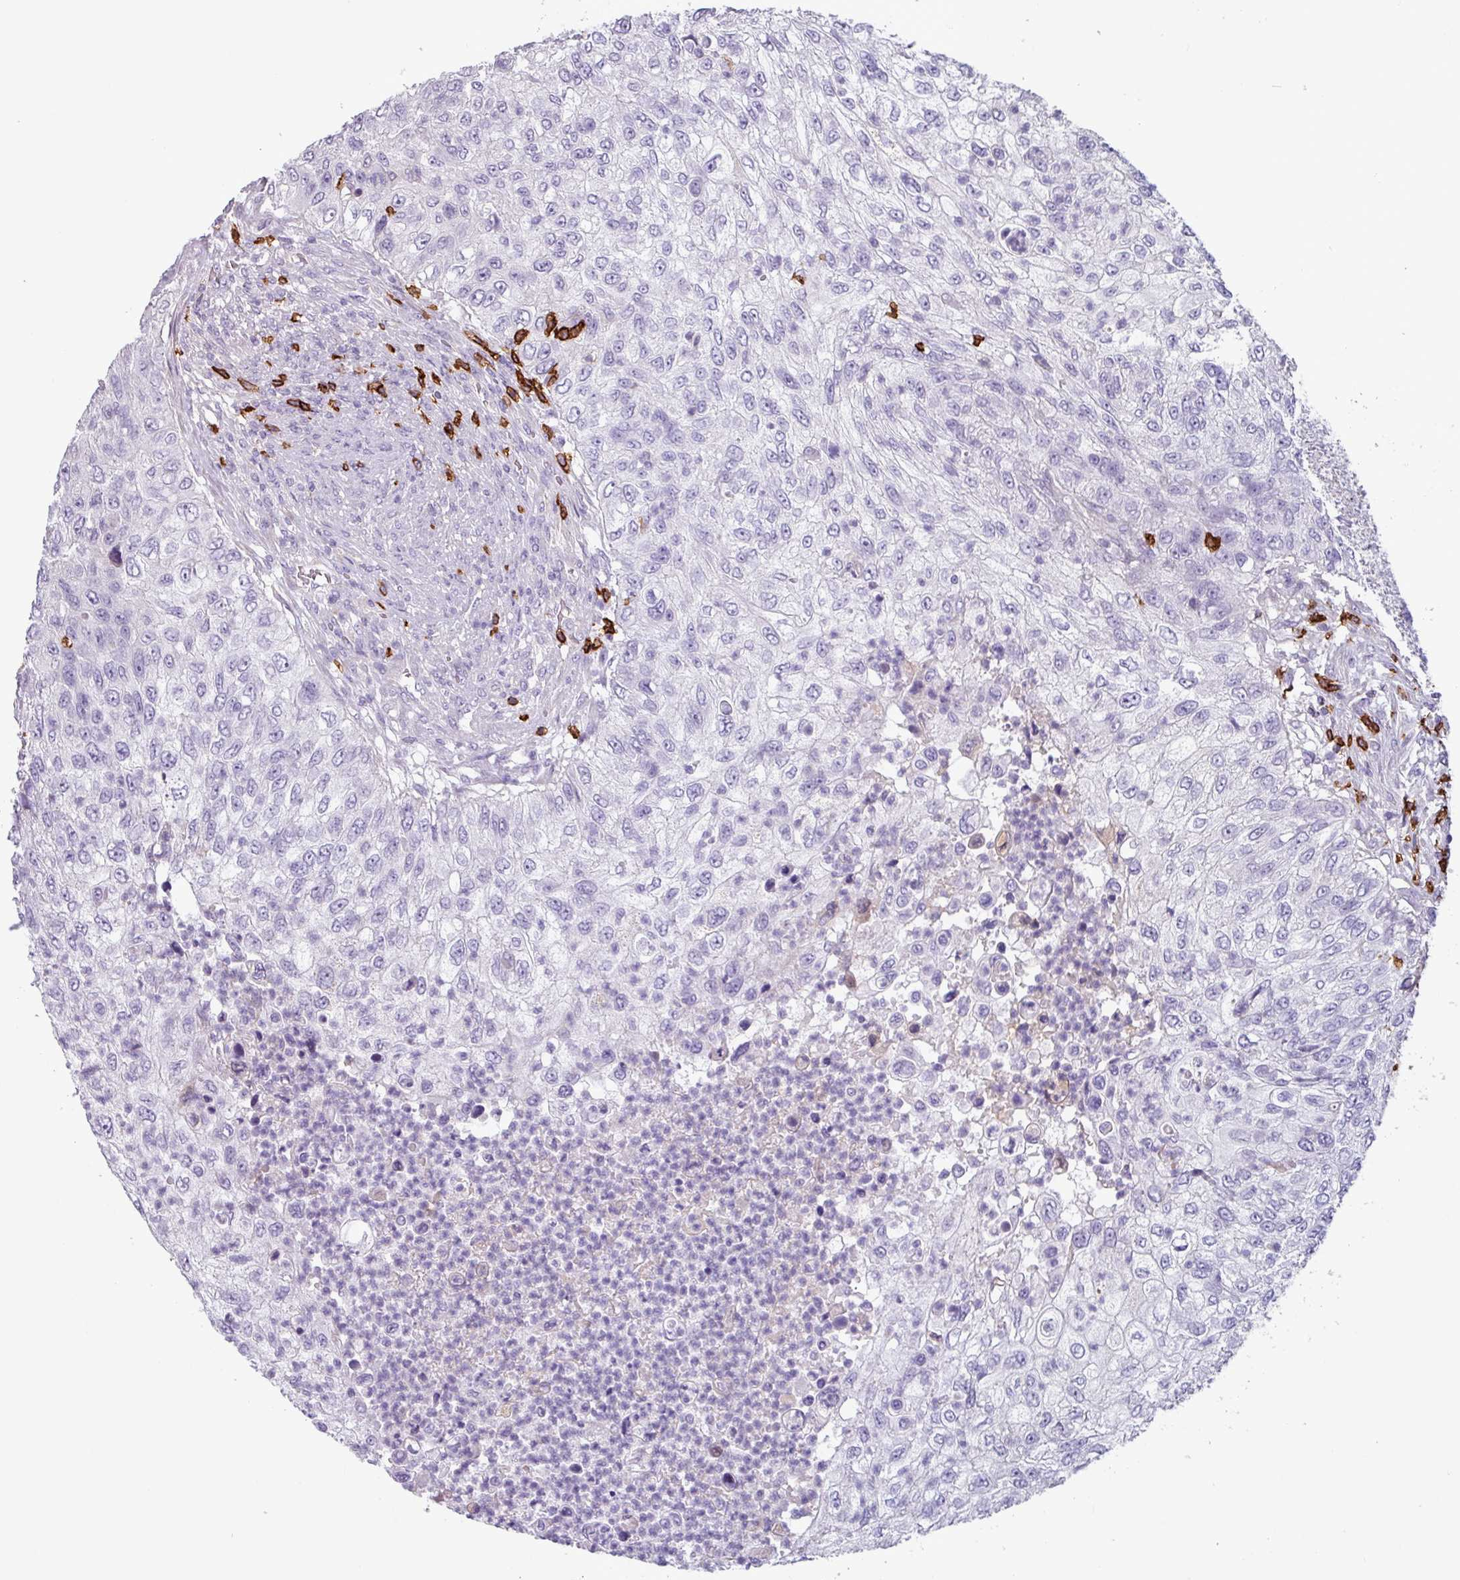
{"staining": {"intensity": "negative", "quantity": "none", "location": "none"}, "tissue": "urothelial cancer", "cell_type": "Tumor cells", "image_type": "cancer", "snomed": [{"axis": "morphology", "description": "Urothelial carcinoma, High grade"}, {"axis": "topography", "description": "Urinary bladder"}], "caption": "A high-resolution micrograph shows immunohistochemistry (IHC) staining of high-grade urothelial carcinoma, which displays no significant positivity in tumor cells.", "gene": "CD8A", "patient": {"sex": "female", "age": 60}}